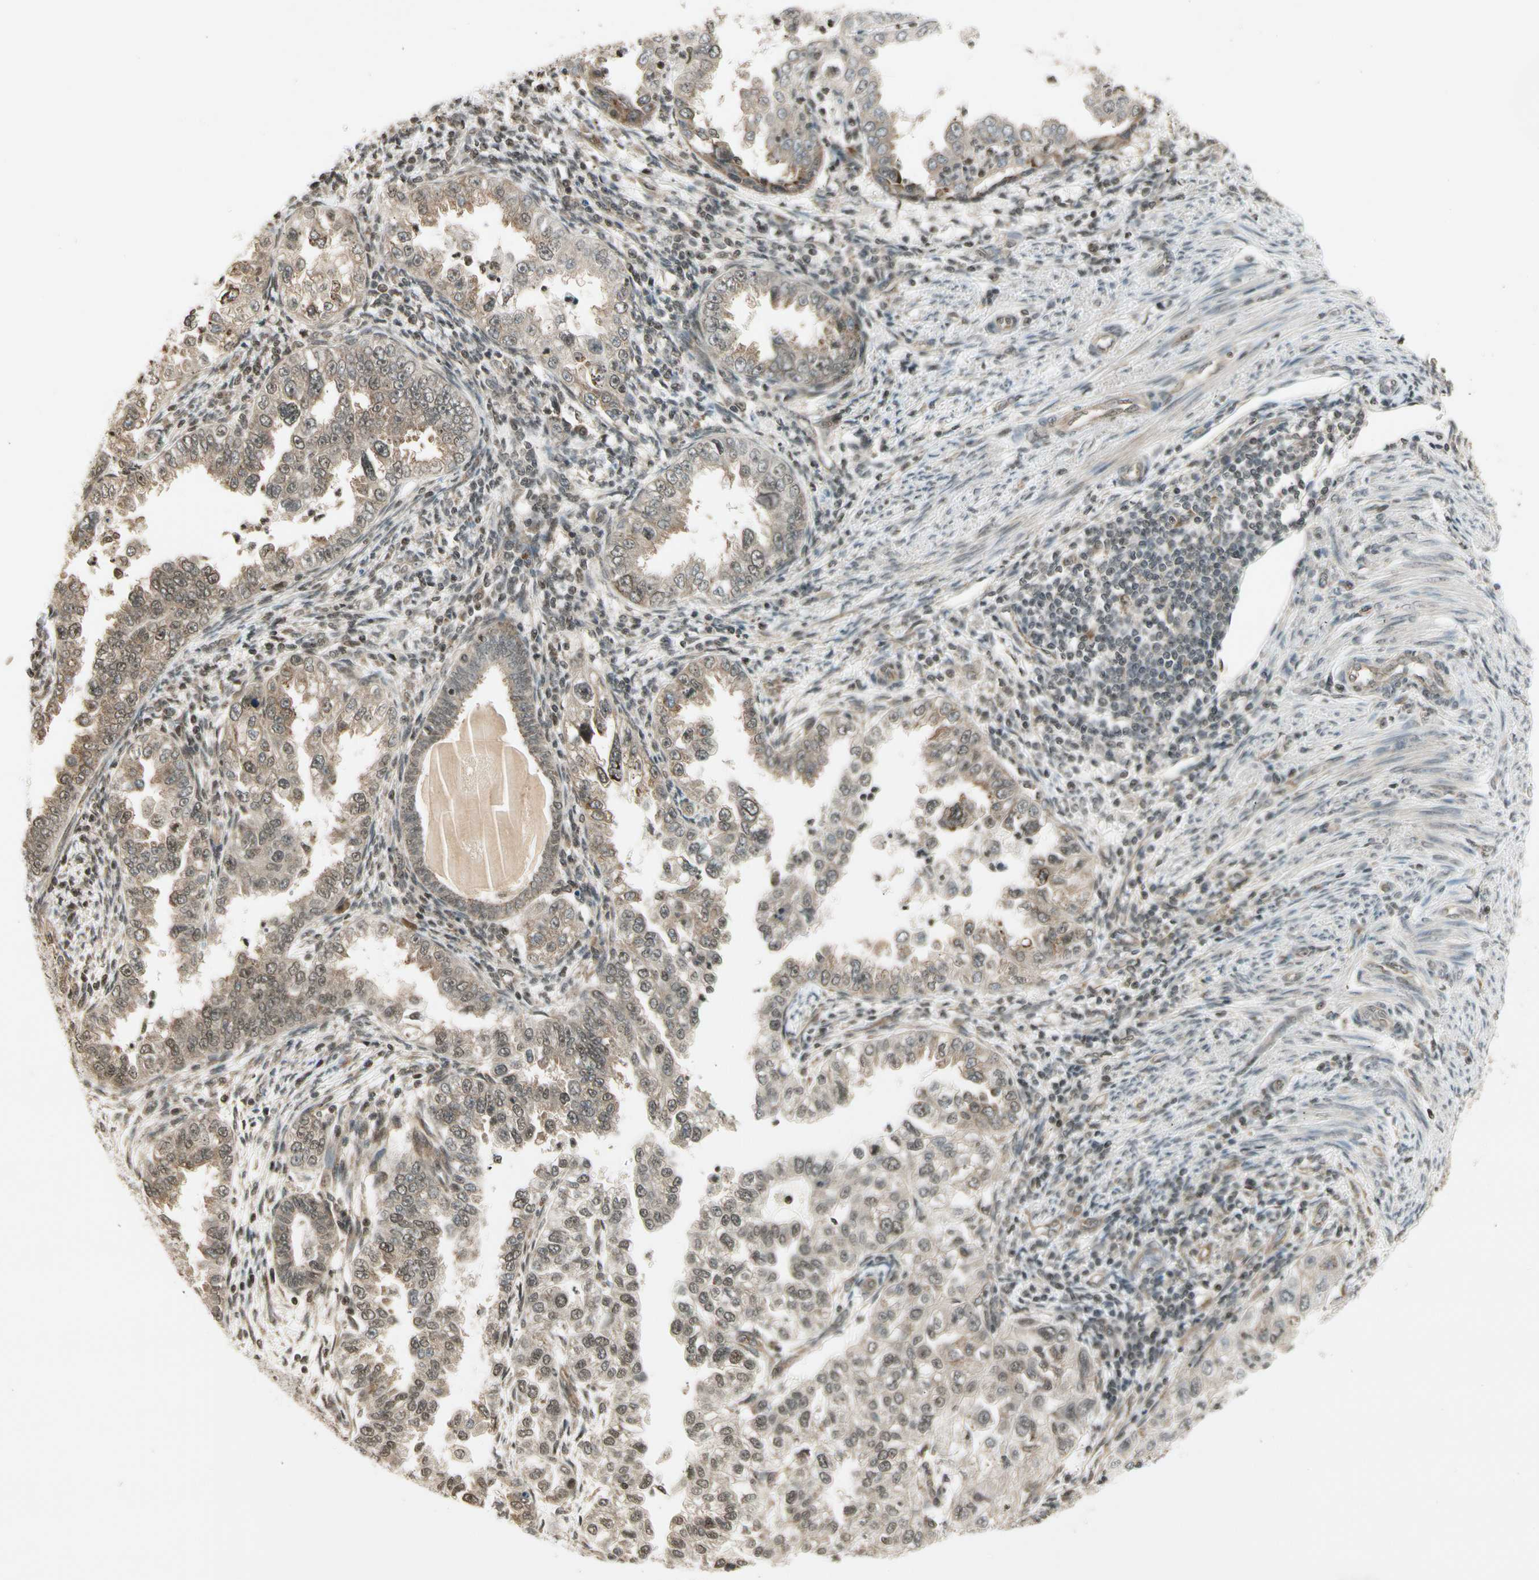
{"staining": {"intensity": "weak", "quantity": "25%-75%", "location": "cytoplasmic/membranous"}, "tissue": "endometrial cancer", "cell_type": "Tumor cells", "image_type": "cancer", "snomed": [{"axis": "morphology", "description": "Adenocarcinoma, NOS"}, {"axis": "topography", "description": "Endometrium"}], "caption": "Immunohistochemical staining of human endometrial adenocarcinoma demonstrates low levels of weak cytoplasmic/membranous positivity in about 25%-75% of tumor cells.", "gene": "SMN2", "patient": {"sex": "female", "age": 85}}